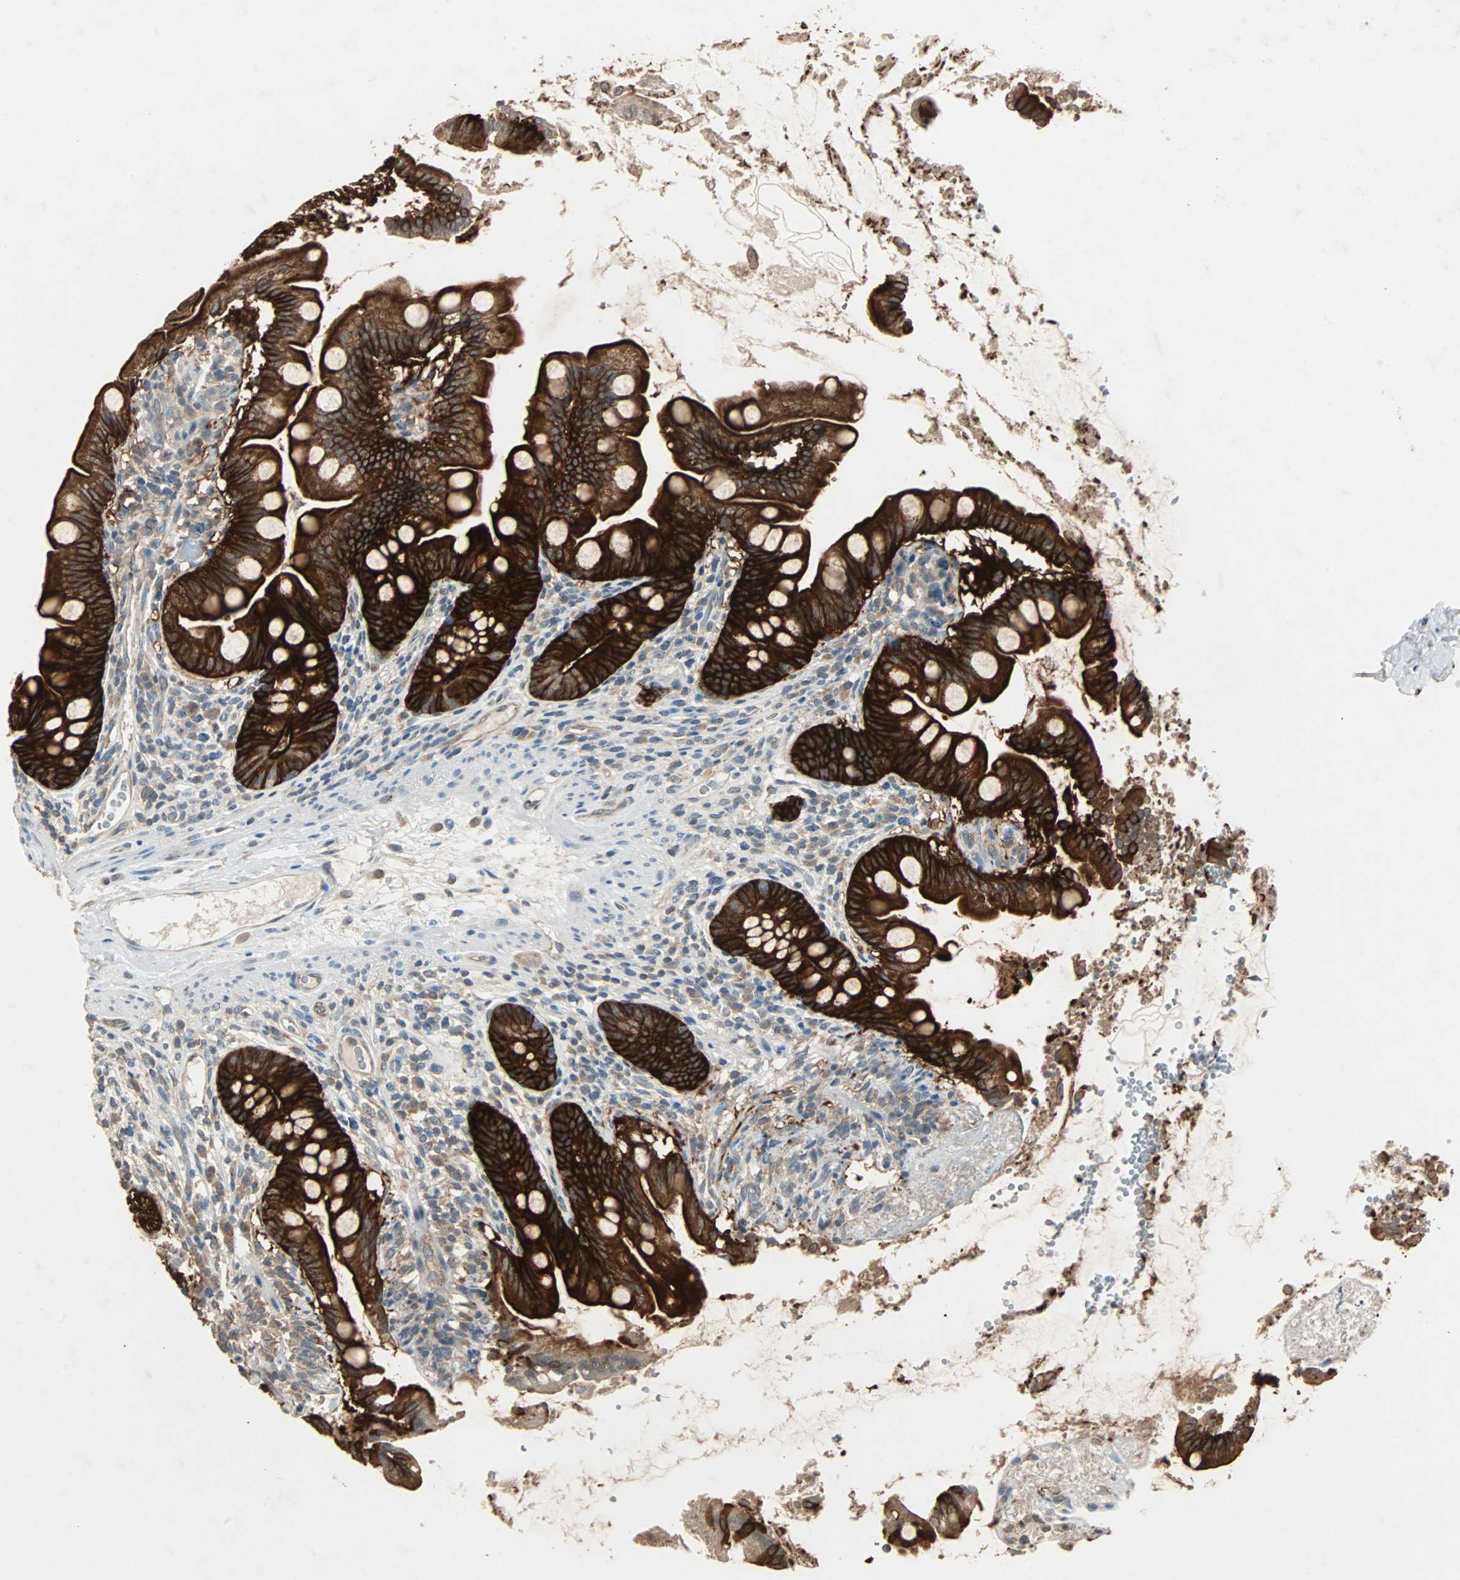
{"staining": {"intensity": "strong", "quantity": ">75%", "location": "cytoplasmic/membranous"}, "tissue": "small intestine", "cell_type": "Glandular cells", "image_type": "normal", "snomed": [{"axis": "morphology", "description": "Normal tissue, NOS"}, {"axis": "topography", "description": "Small intestine"}], "caption": "An immunohistochemistry (IHC) micrograph of benign tissue is shown. Protein staining in brown shows strong cytoplasmic/membranous positivity in small intestine within glandular cells. (brown staining indicates protein expression, while blue staining denotes nuclei).", "gene": "CMC2", "patient": {"sex": "female", "age": 56}}